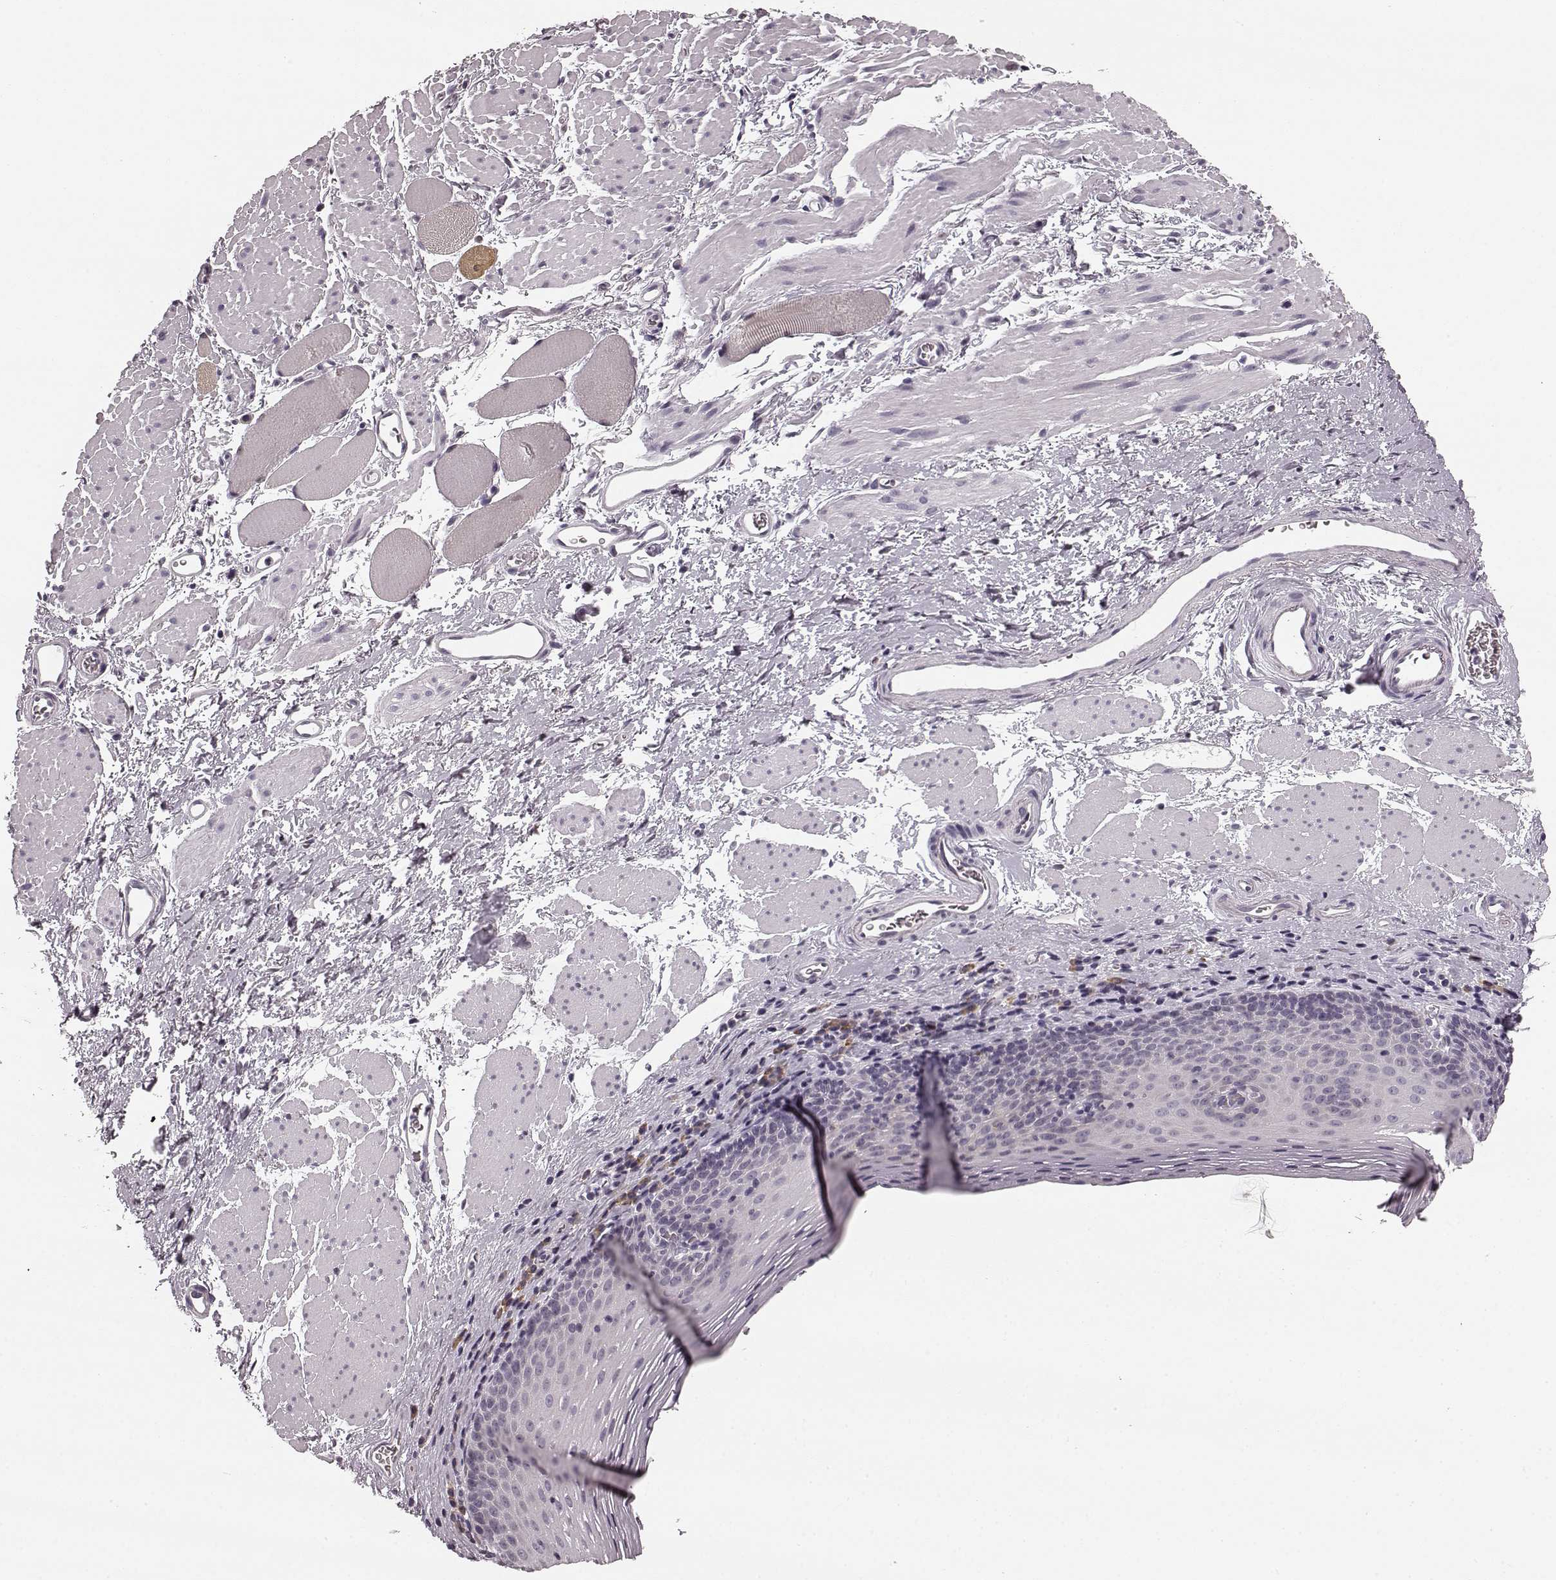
{"staining": {"intensity": "negative", "quantity": "none", "location": "none"}, "tissue": "esophagus", "cell_type": "Squamous epithelial cells", "image_type": "normal", "snomed": [{"axis": "morphology", "description": "Normal tissue, NOS"}, {"axis": "topography", "description": "Esophagus"}], "caption": "The histopathology image reveals no significant positivity in squamous epithelial cells of esophagus. (DAB (3,3'-diaminobenzidine) IHC visualized using brightfield microscopy, high magnification).", "gene": "FAM234B", "patient": {"sex": "female", "age": 68}}